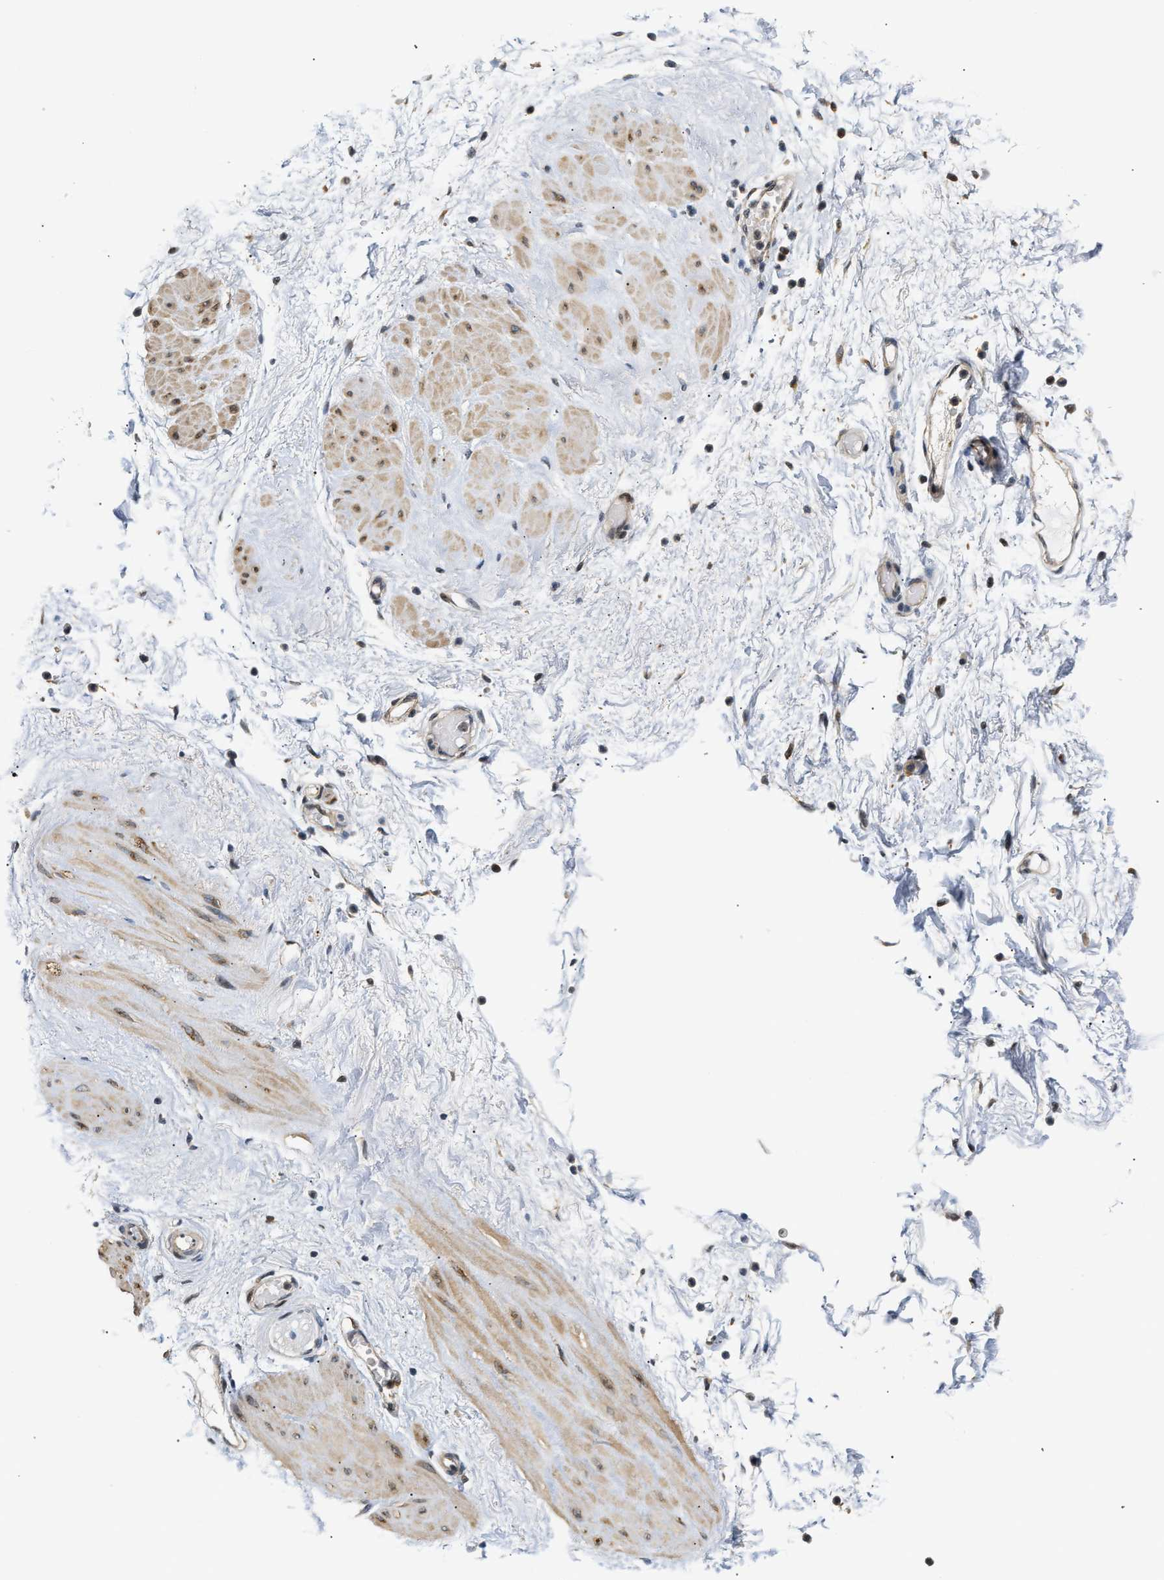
{"staining": {"intensity": "negative", "quantity": "none", "location": "none"}, "tissue": "adipose tissue", "cell_type": "Adipocytes", "image_type": "normal", "snomed": [{"axis": "morphology", "description": "Normal tissue, NOS"}, {"axis": "topography", "description": "Soft tissue"}, {"axis": "topography", "description": "Vascular tissue"}], "caption": "This is a image of IHC staining of unremarkable adipose tissue, which shows no positivity in adipocytes. (Brightfield microscopy of DAB IHC at high magnification).", "gene": "LARP6", "patient": {"sex": "female", "age": 35}}